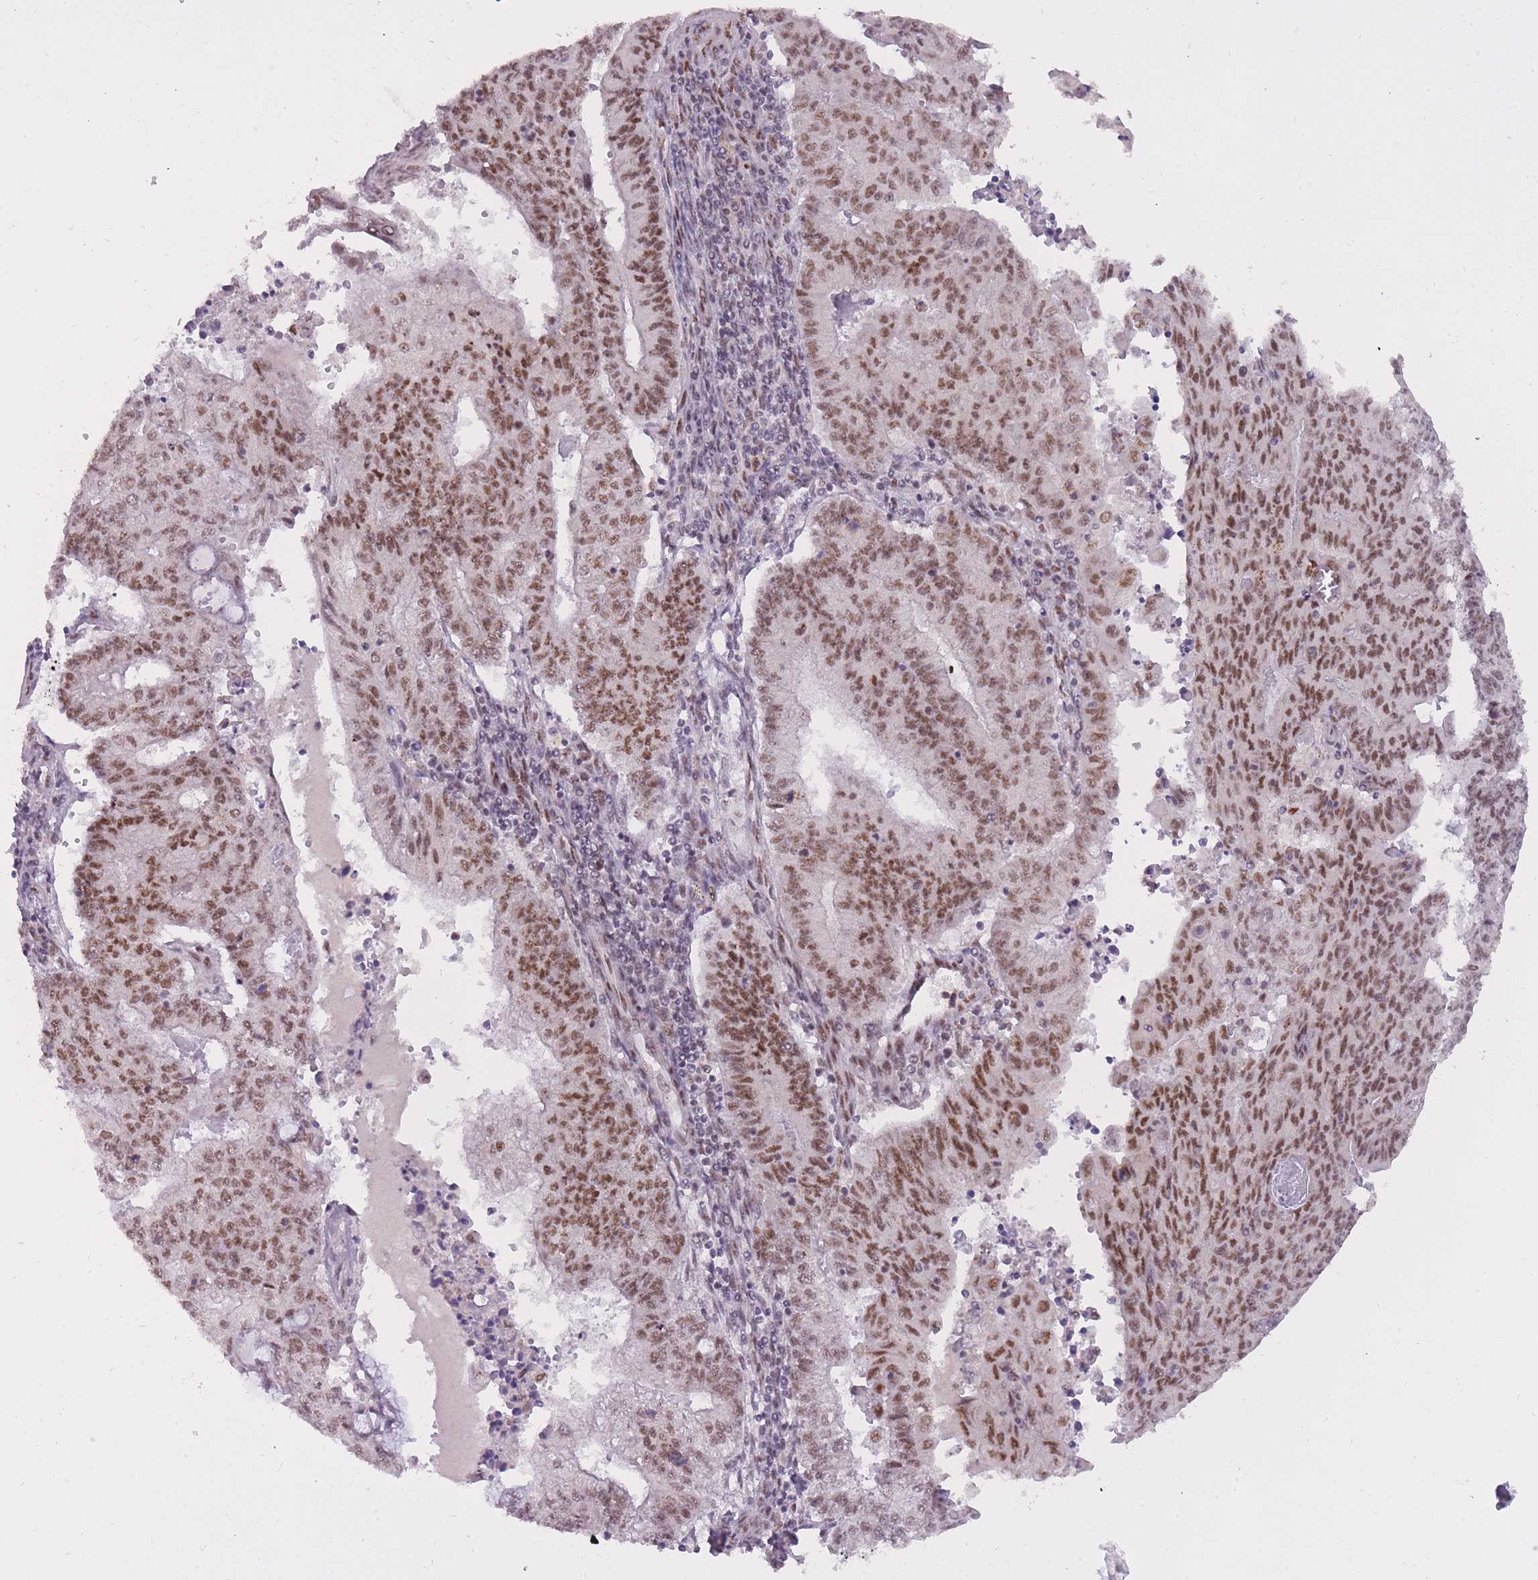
{"staining": {"intensity": "moderate", "quantity": ">75%", "location": "nuclear"}, "tissue": "endometrial cancer", "cell_type": "Tumor cells", "image_type": "cancer", "snomed": [{"axis": "morphology", "description": "Adenocarcinoma, NOS"}, {"axis": "topography", "description": "Endometrium"}], "caption": "Moderate nuclear positivity for a protein is identified in about >75% of tumor cells of endometrial adenocarcinoma using immunohistochemistry.", "gene": "TIGD1", "patient": {"sex": "female", "age": 59}}